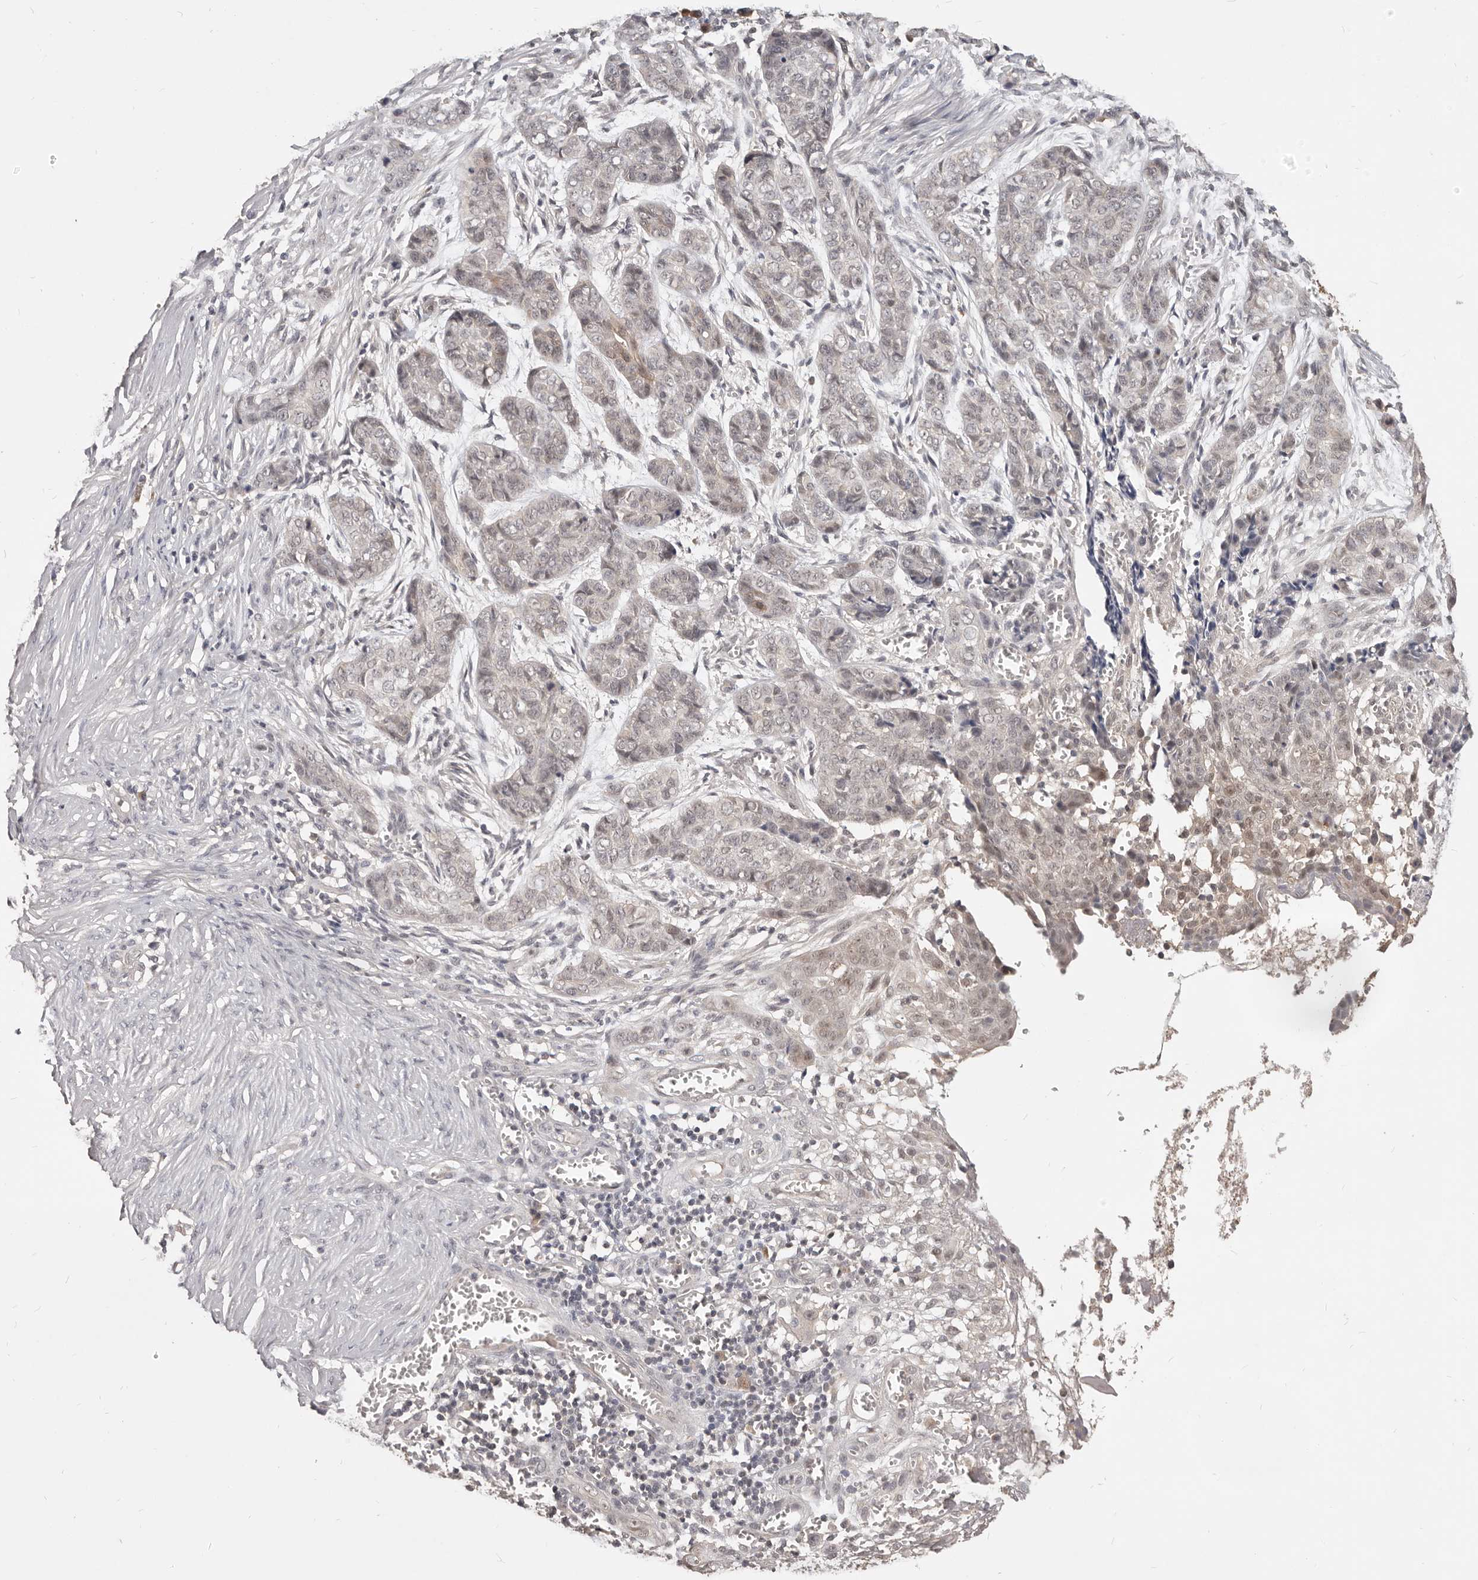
{"staining": {"intensity": "weak", "quantity": "25%-75%", "location": "cytoplasmic/membranous,nuclear"}, "tissue": "skin cancer", "cell_type": "Tumor cells", "image_type": "cancer", "snomed": [{"axis": "morphology", "description": "Basal cell carcinoma"}, {"axis": "topography", "description": "Skin"}], "caption": "Human skin basal cell carcinoma stained with a brown dye reveals weak cytoplasmic/membranous and nuclear positive staining in approximately 25%-75% of tumor cells.", "gene": "TSPAN13", "patient": {"sex": "female", "age": 64}}